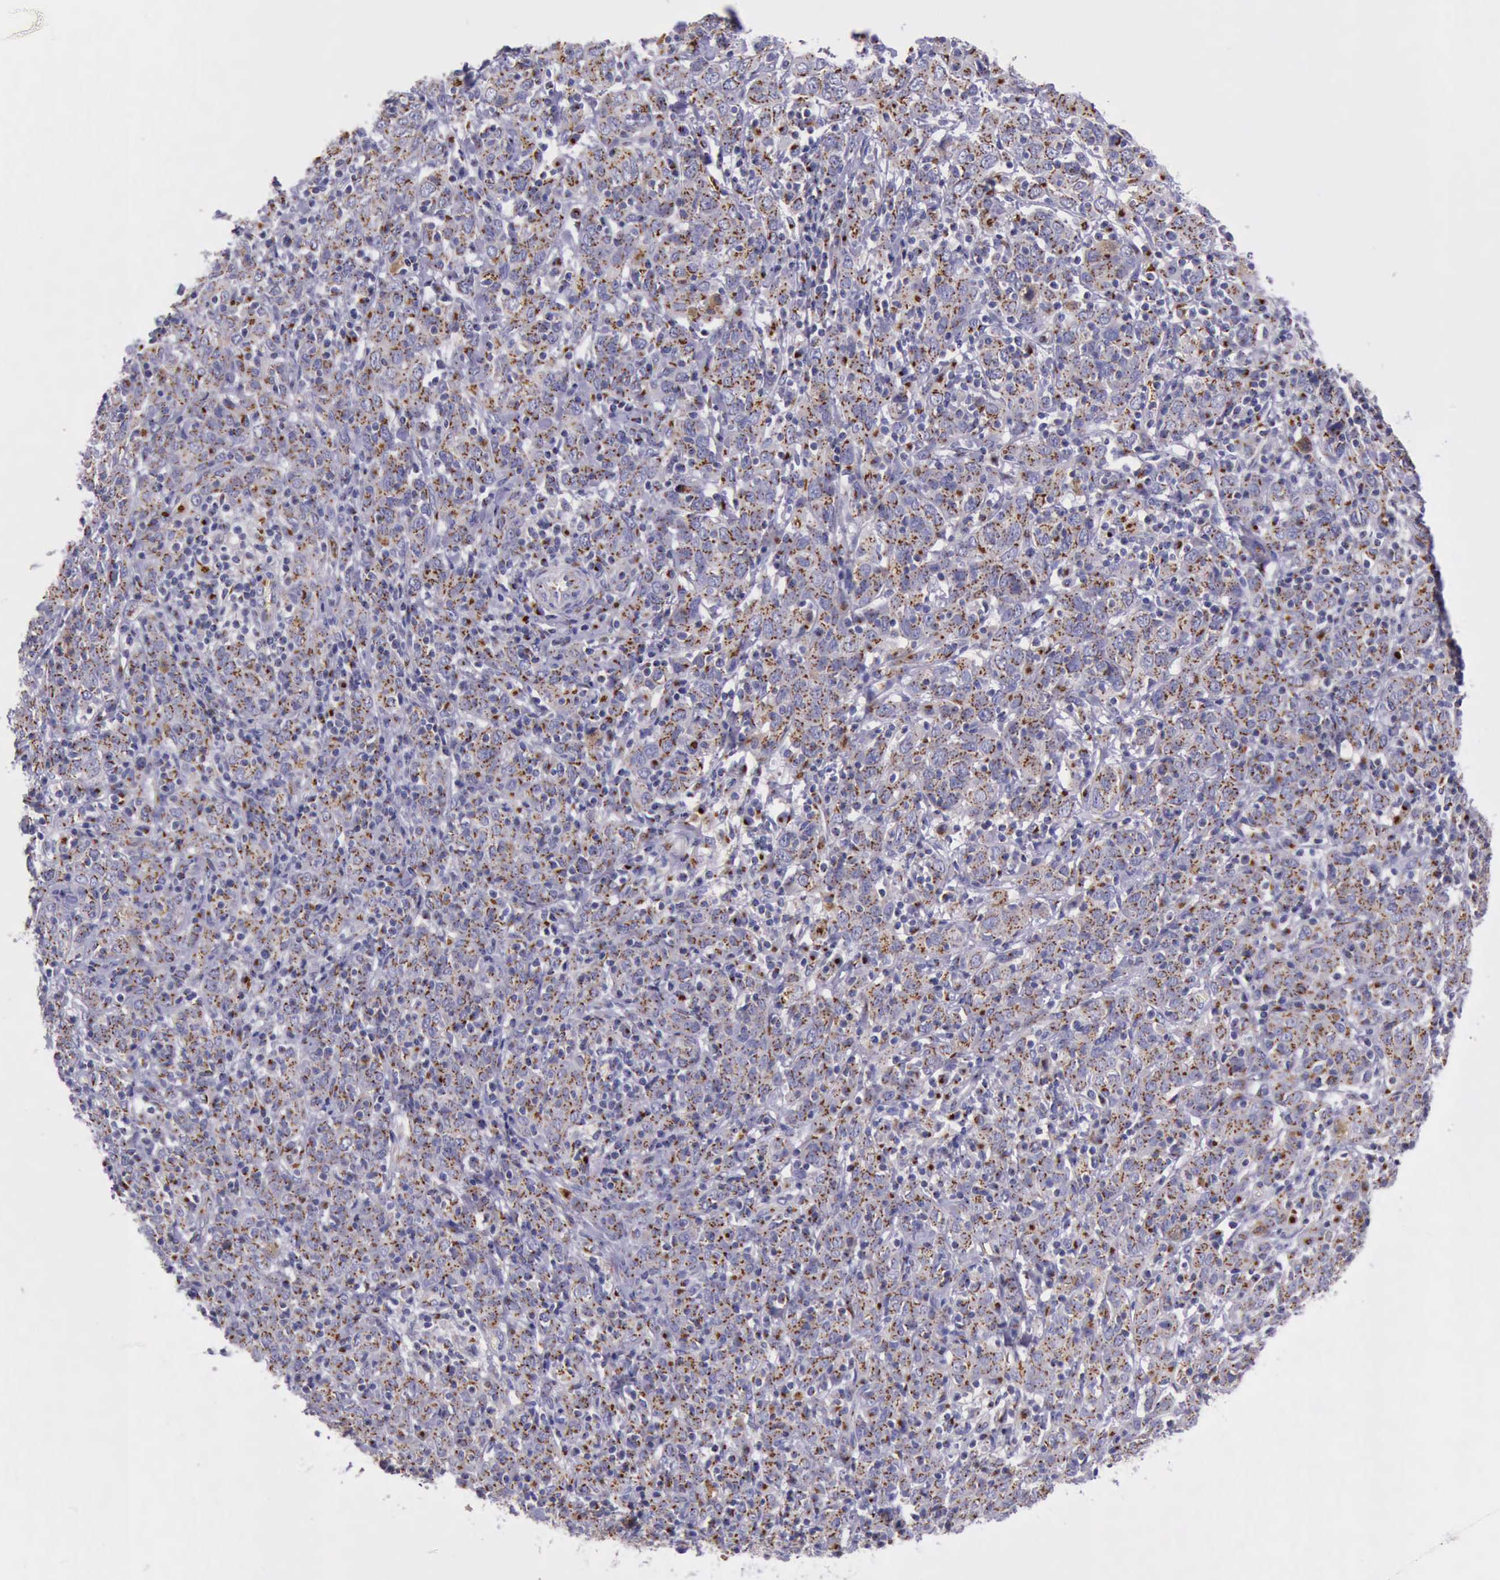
{"staining": {"intensity": "strong", "quantity": ">75%", "location": "cytoplasmic/membranous"}, "tissue": "cervical cancer", "cell_type": "Tumor cells", "image_type": "cancer", "snomed": [{"axis": "morphology", "description": "Normal tissue, NOS"}, {"axis": "morphology", "description": "Squamous cell carcinoma, NOS"}, {"axis": "topography", "description": "Cervix"}], "caption": "Cervical cancer (squamous cell carcinoma) was stained to show a protein in brown. There is high levels of strong cytoplasmic/membranous expression in about >75% of tumor cells.", "gene": "GOLGA5", "patient": {"sex": "female", "age": 67}}